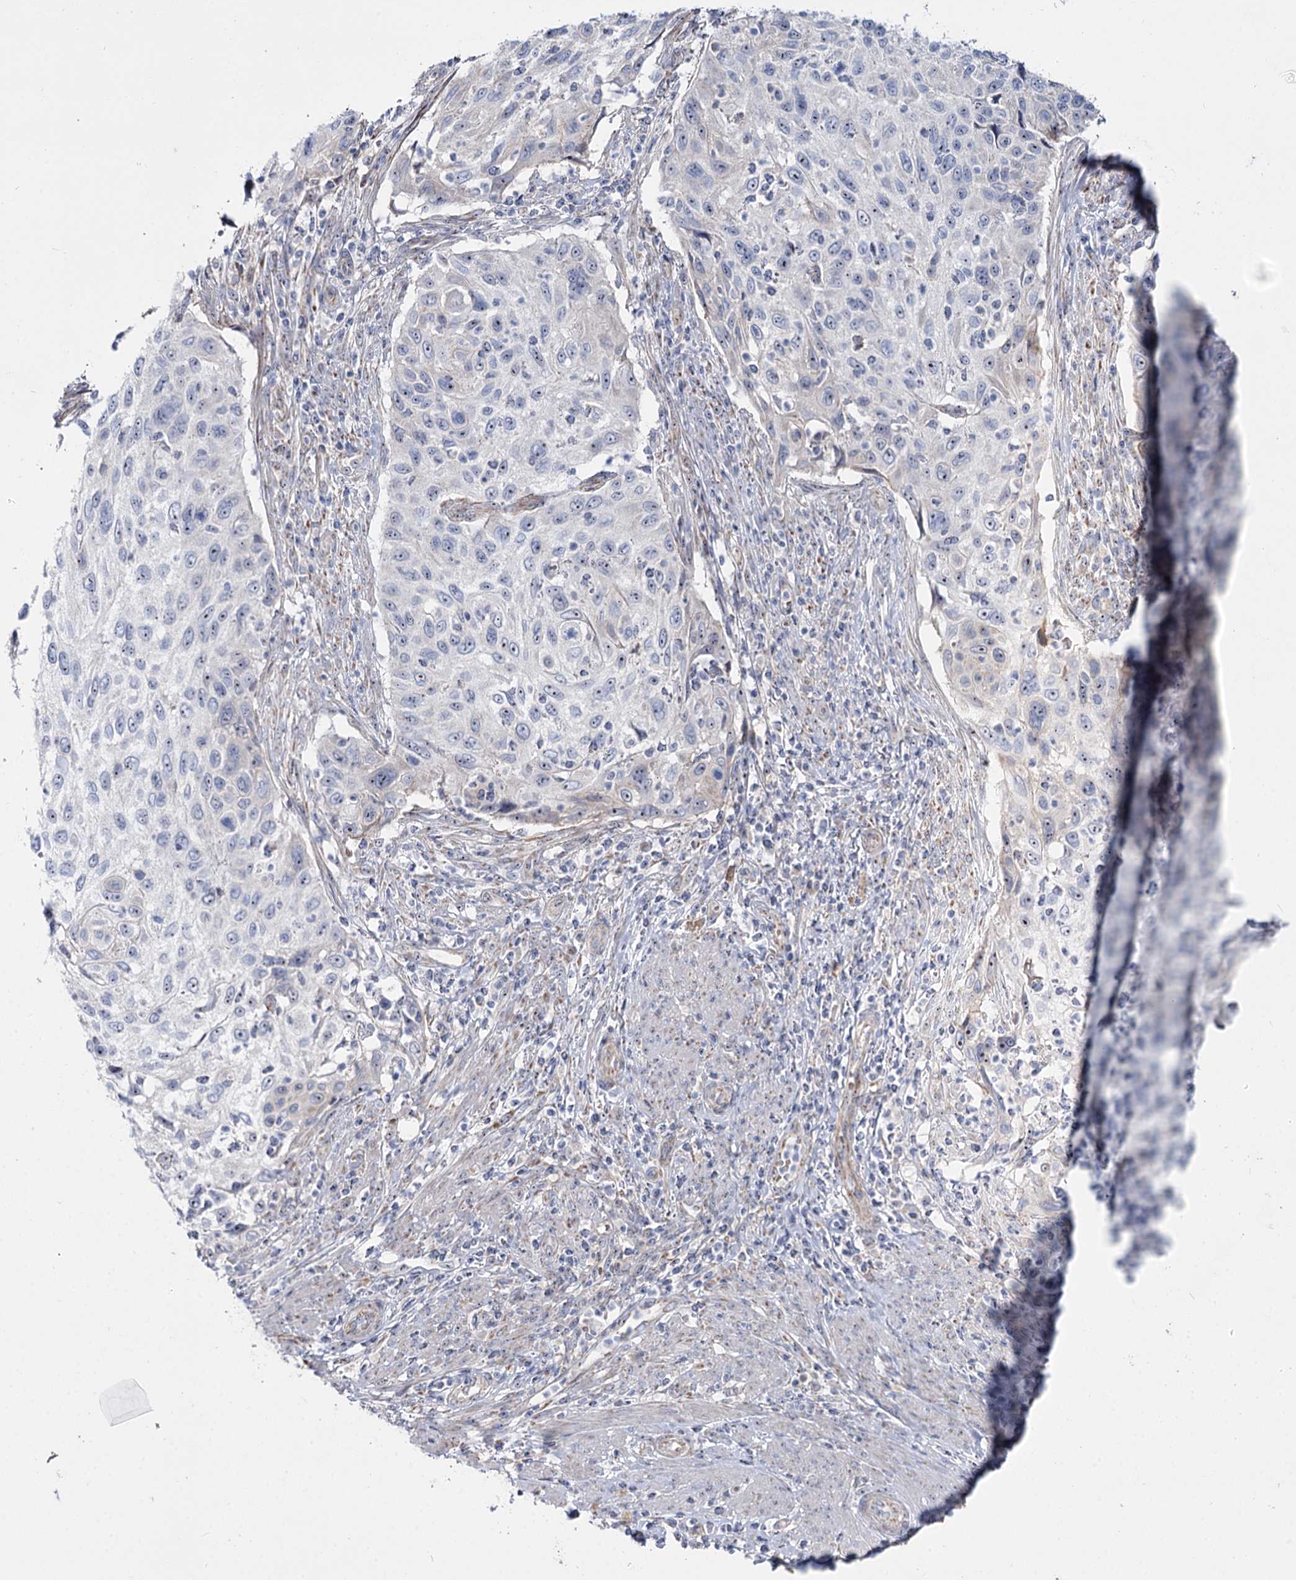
{"staining": {"intensity": "negative", "quantity": "none", "location": "none"}, "tissue": "cervical cancer", "cell_type": "Tumor cells", "image_type": "cancer", "snomed": [{"axis": "morphology", "description": "Squamous cell carcinoma, NOS"}, {"axis": "topography", "description": "Cervix"}], "caption": "An immunohistochemistry micrograph of cervical squamous cell carcinoma is shown. There is no staining in tumor cells of cervical squamous cell carcinoma. (DAB (3,3'-diaminobenzidine) immunohistochemistry (IHC) with hematoxylin counter stain).", "gene": "SUOX", "patient": {"sex": "female", "age": 70}}